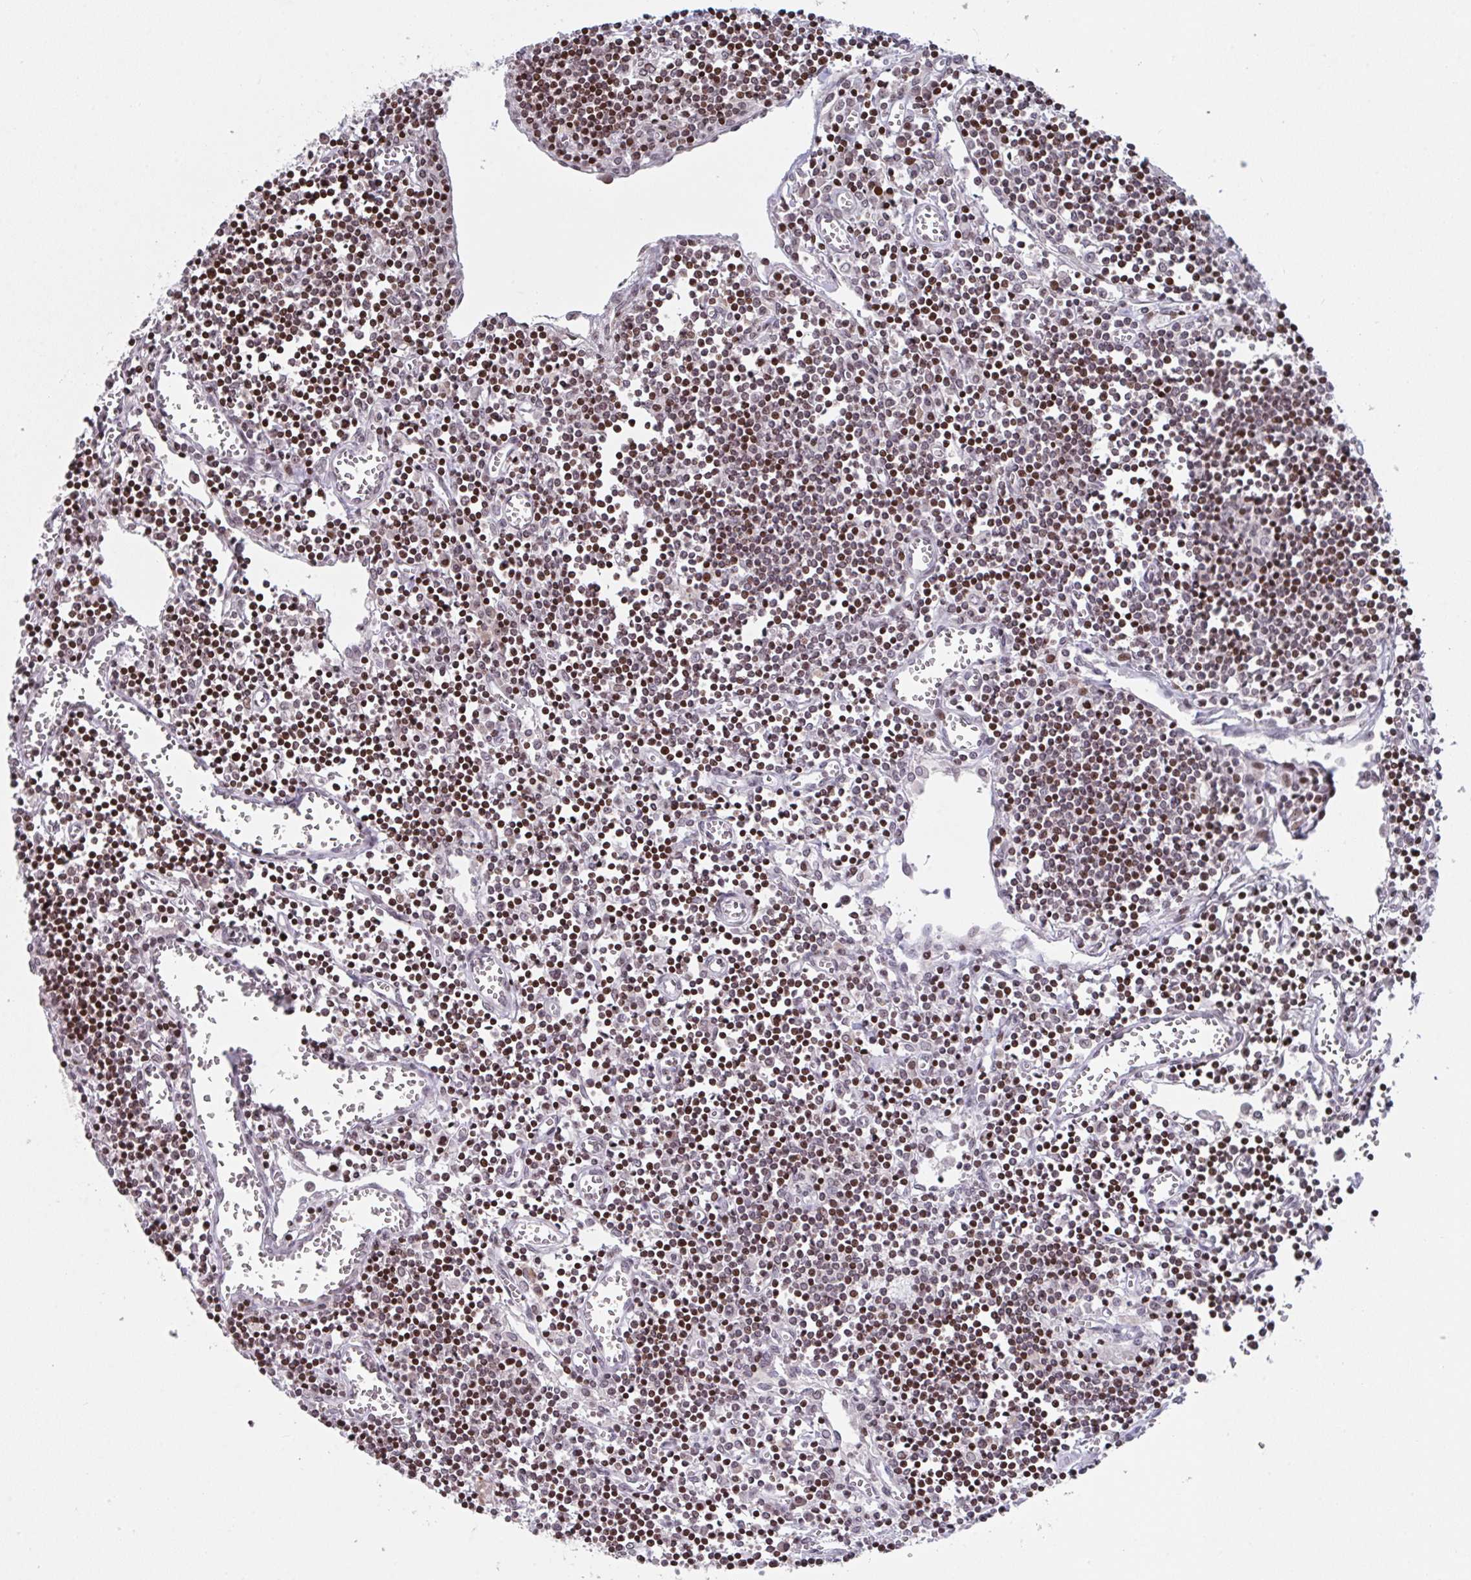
{"staining": {"intensity": "moderate", "quantity": "<25%", "location": "nuclear"}, "tissue": "lymph node", "cell_type": "Germinal center cells", "image_type": "normal", "snomed": [{"axis": "morphology", "description": "Normal tissue, NOS"}, {"axis": "topography", "description": "Lymph node"}], "caption": "Immunohistochemistry photomicrograph of unremarkable human lymph node stained for a protein (brown), which exhibits low levels of moderate nuclear staining in approximately <25% of germinal center cells.", "gene": "PCDHB8", "patient": {"sex": "male", "age": 66}}